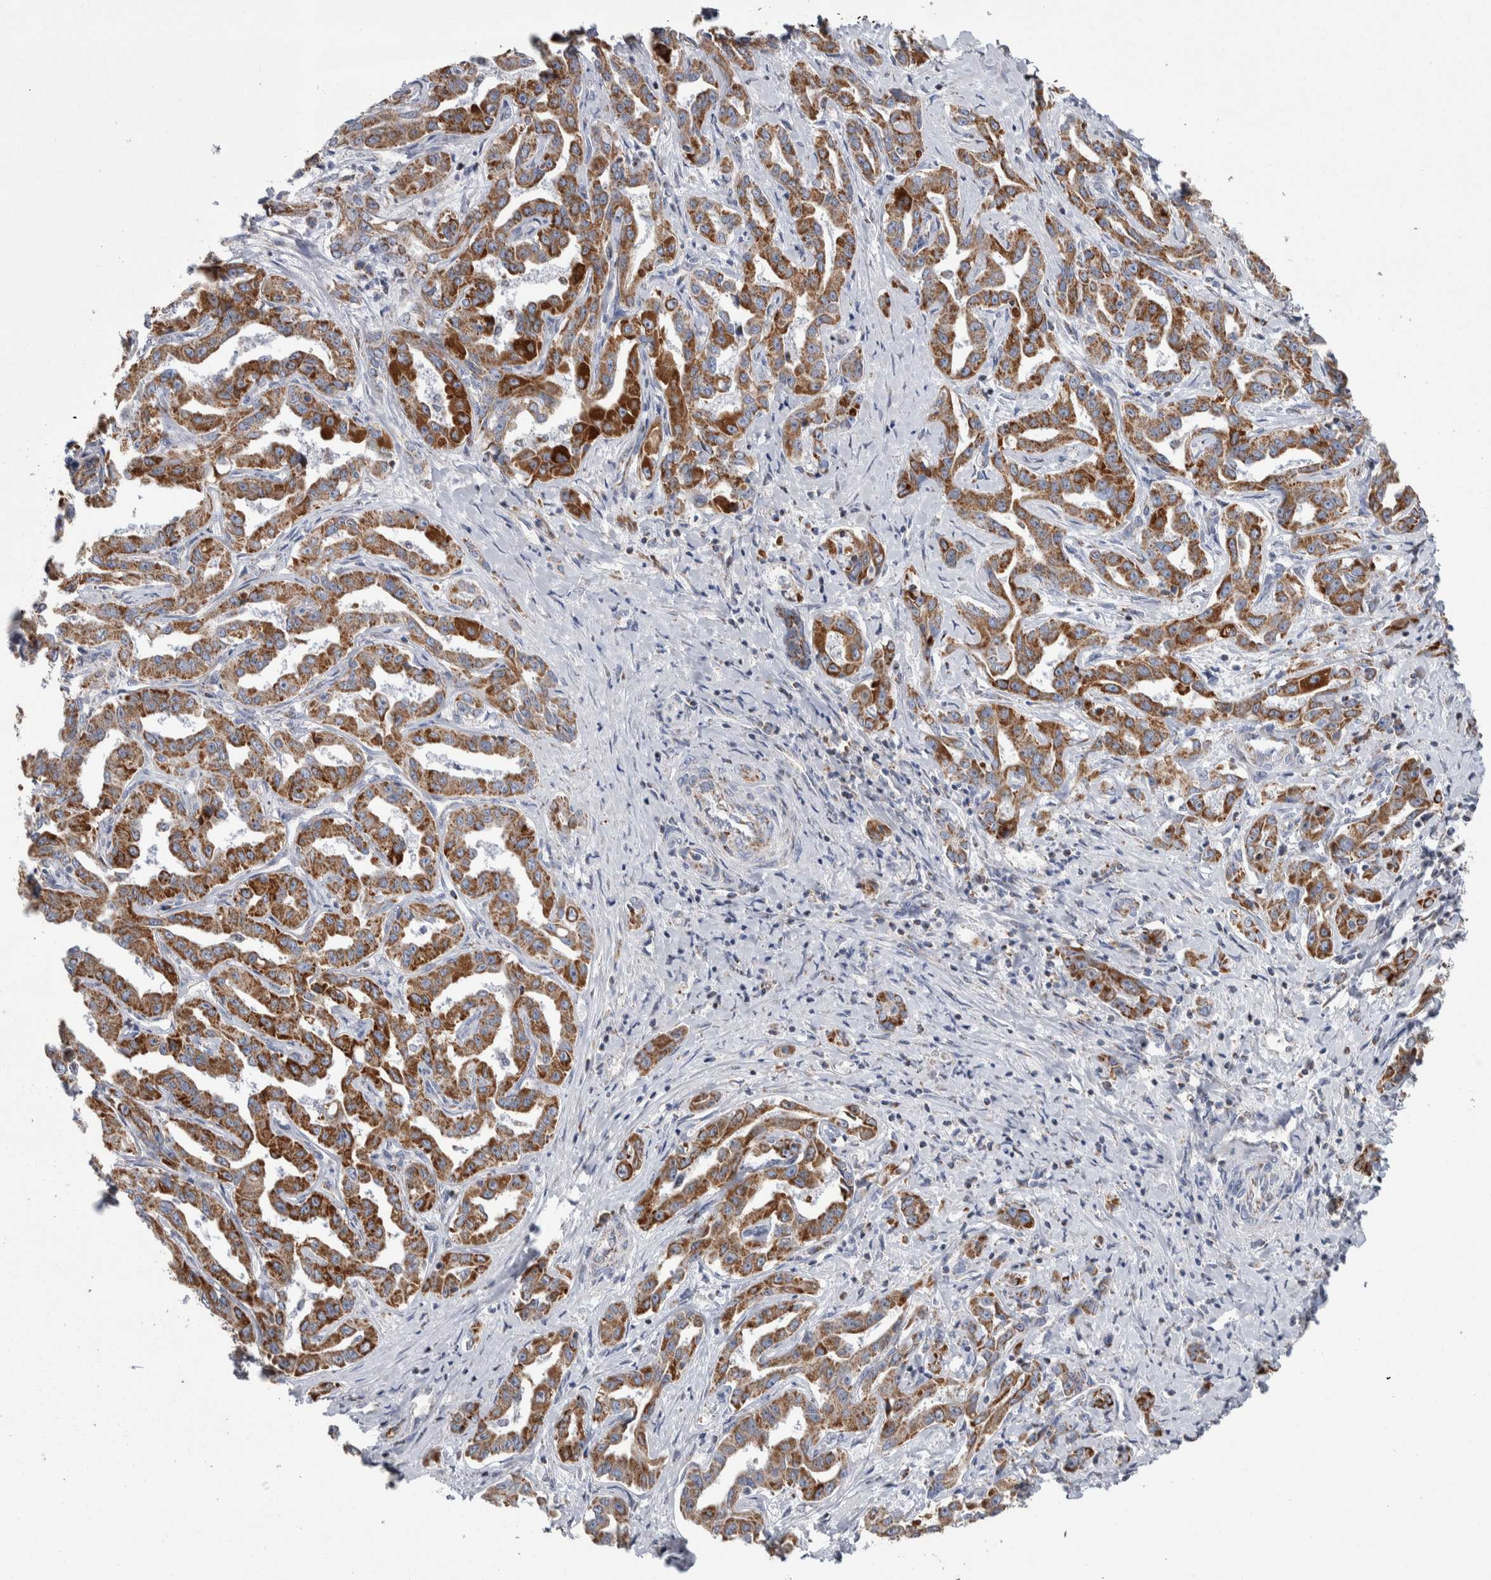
{"staining": {"intensity": "moderate", "quantity": ">75%", "location": "cytoplasmic/membranous"}, "tissue": "liver cancer", "cell_type": "Tumor cells", "image_type": "cancer", "snomed": [{"axis": "morphology", "description": "Cholangiocarcinoma"}, {"axis": "topography", "description": "Liver"}], "caption": "This image demonstrates IHC staining of human liver cholangiocarcinoma, with medium moderate cytoplasmic/membranous expression in approximately >75% of tumor cells.", "gene": "ETFA", "patient": {"sex": "male", "age": 59}}